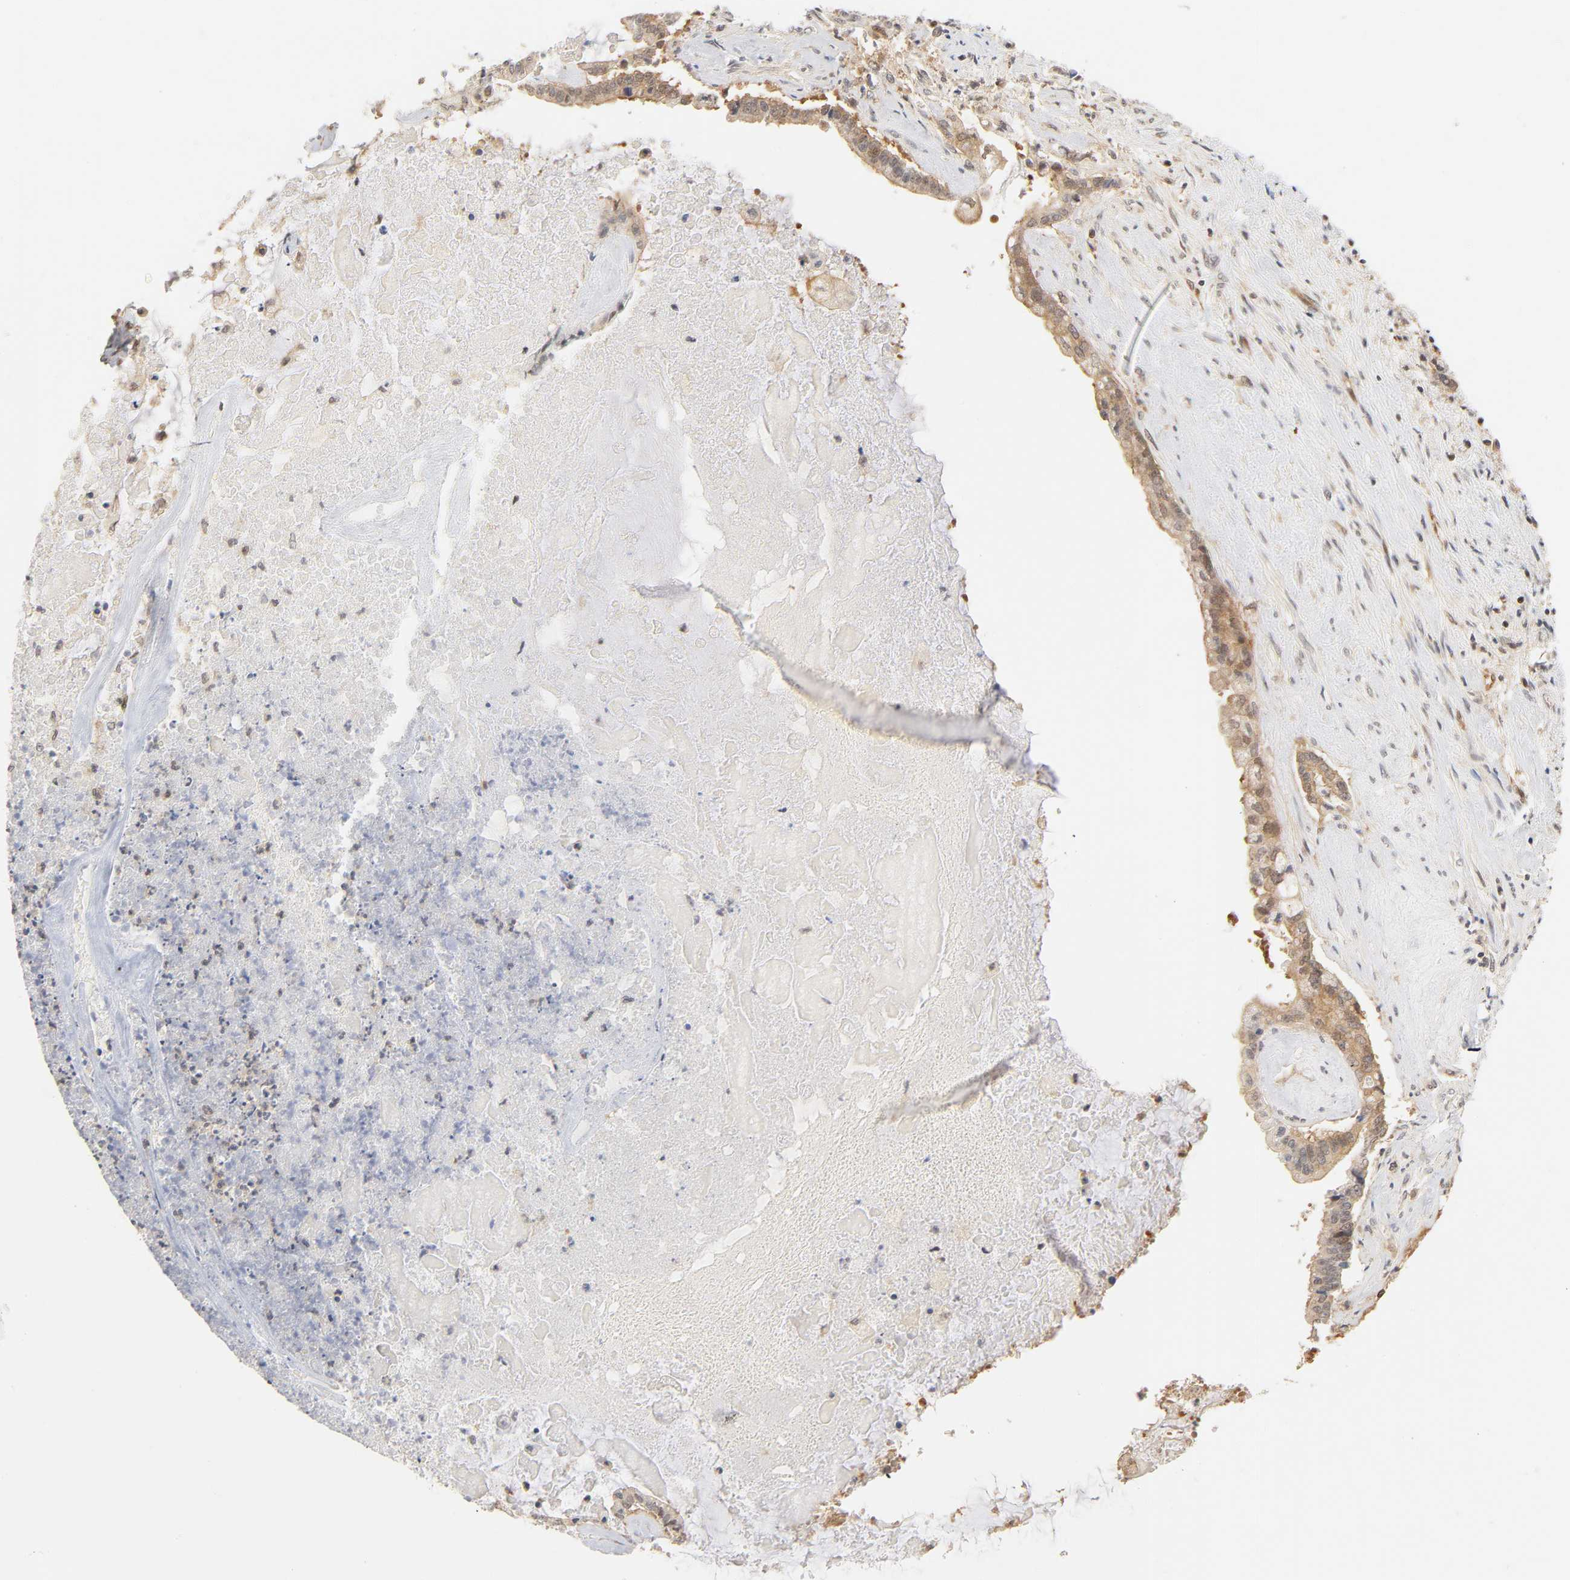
{"staining": {"intensity": "weak", "quantity": ">75%", "location": "cytoplasmic/membranous,nuclear"}, "tissue": "liver cancer", "cell_type": "Tumor cells", "image_type": "cancer", "snomed": [{"axis": "morphology", "description": "Cholangiocarcinoma"}, {"axis": "topography", "description": "Liver"}], "caption": "Immunohistochemical staining of human liver cancer (cholangiocarcinoma) reveals weak cytoplasmic/membranous and nuclear protein expression in approximately >75% of tumor cells.", "gene": "CDC37", "patient": {"sex": "male", "age": 57}}